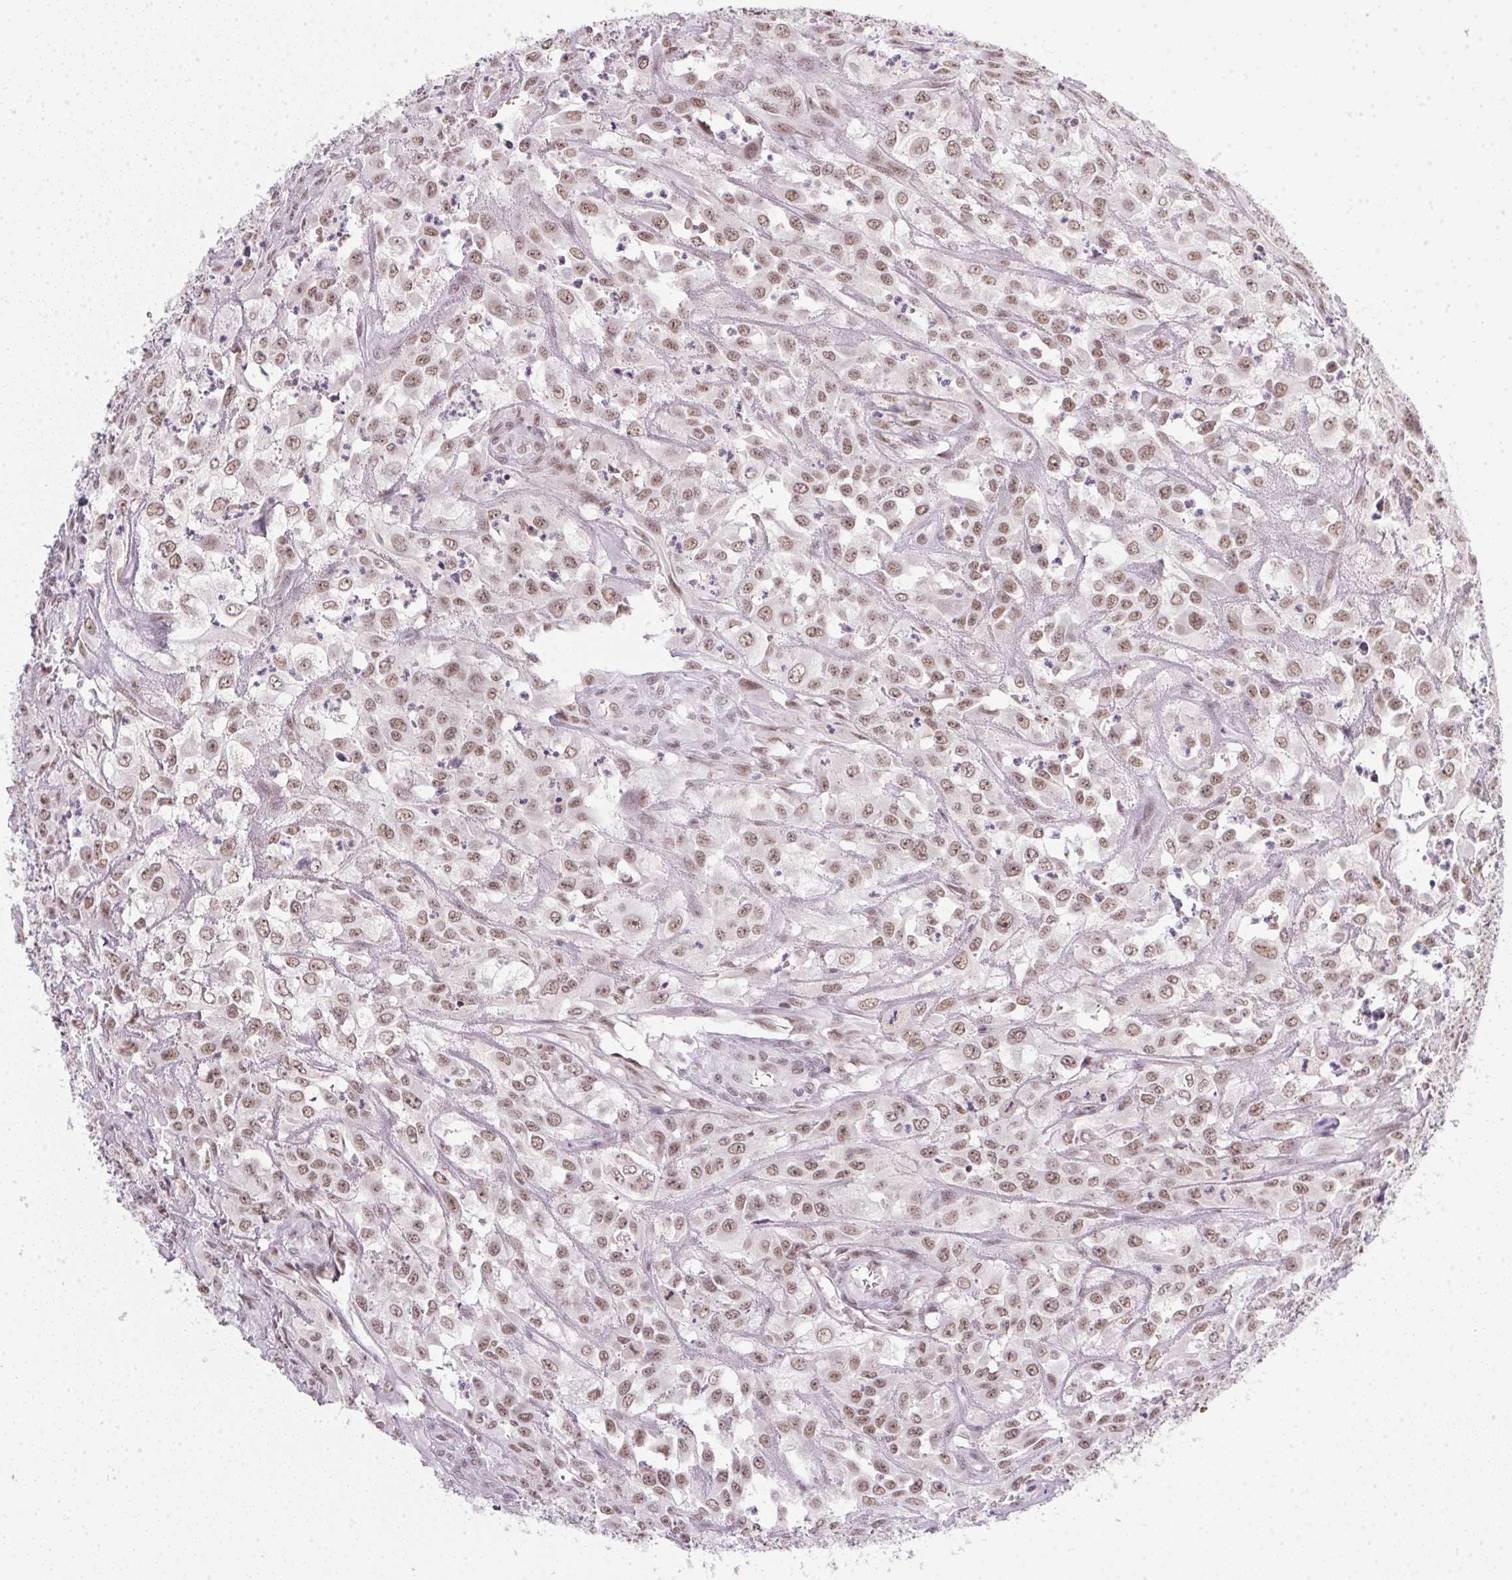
{"staining": {"intensity": "moderate", "quantity": ">75%", "location": "nuclear"}, "tissue": "urothelial cancer", "cell_type": "Tumor cells", "image_type": "cancer", "snomed": [{"axis": "morphology", "description": "Urothelial carcinoma, High grade"}, {"axis": "topography", "description": "Urinary bladder"}], "caption": "An image showing moderate nuclear expression in approximately >75% of tumor cells in urothelial carcinoma (high-grade), as visualized by brown immunohistochemical staining.", "gene": "SRSF7", "patient": {"sex": "male", "age": 67}}